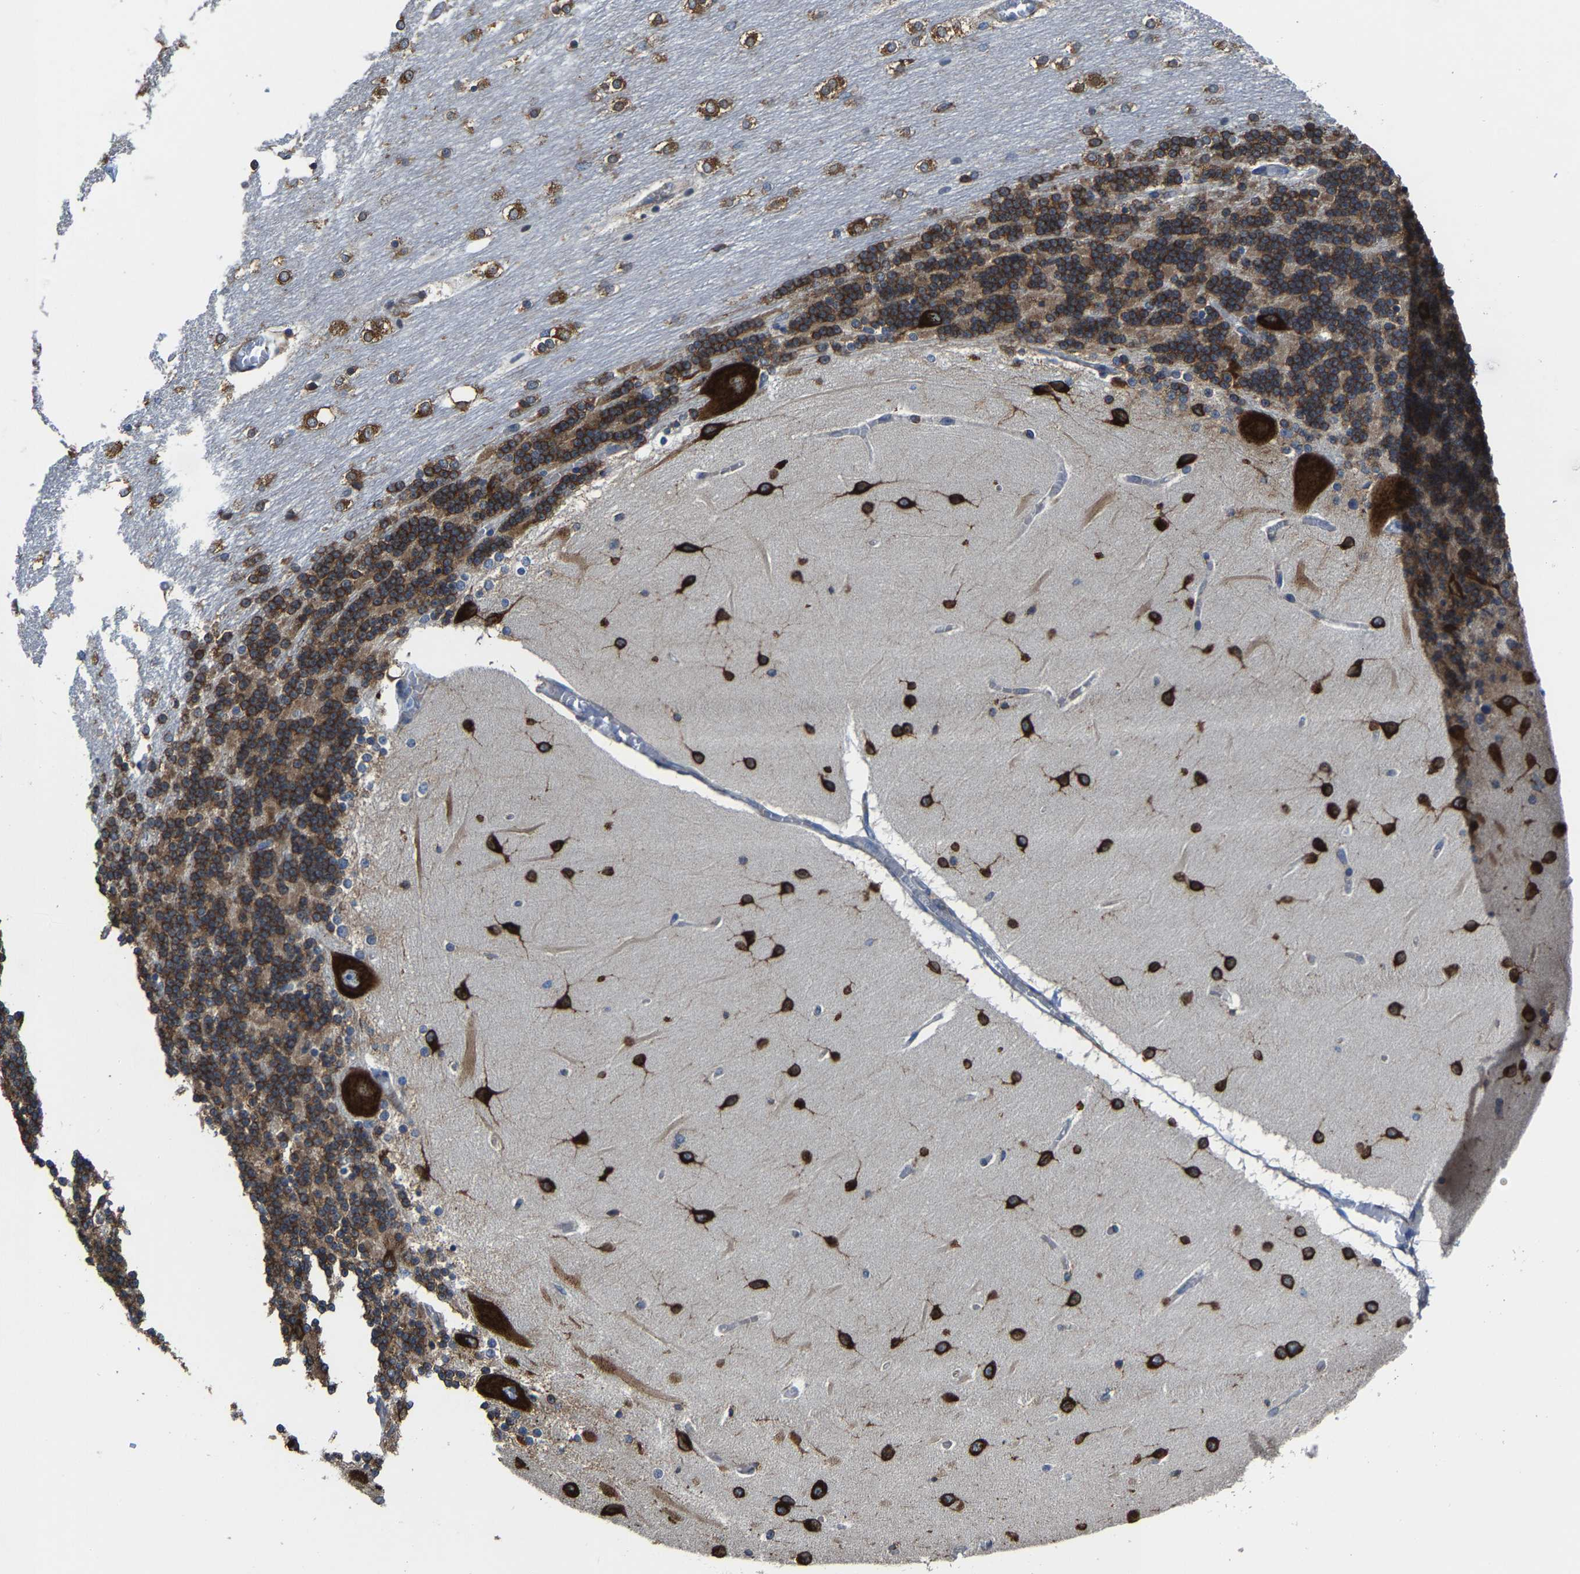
{"staining": {"intensity": "strong", "quantity": ">75%", "location": "cytoplasmic/membranous"}, "tissue": "cerebellum", "cell_type": "Cells in granular layer", "image_type": "normal", "snomed": [{"axis": "morphology", "description": "Normal tissue, NOS"}, {"axis": "topography", "description": "Cerebellum"}], "caption": "The photomicrograph displays immunohistochemical staining of benign cerebellum. There is strong cytoplasmic/membranous staining is present in about >75% of cells in granular layer.", "gene": "G3BP2", "patient": {"sex": "female", "age": 54}}